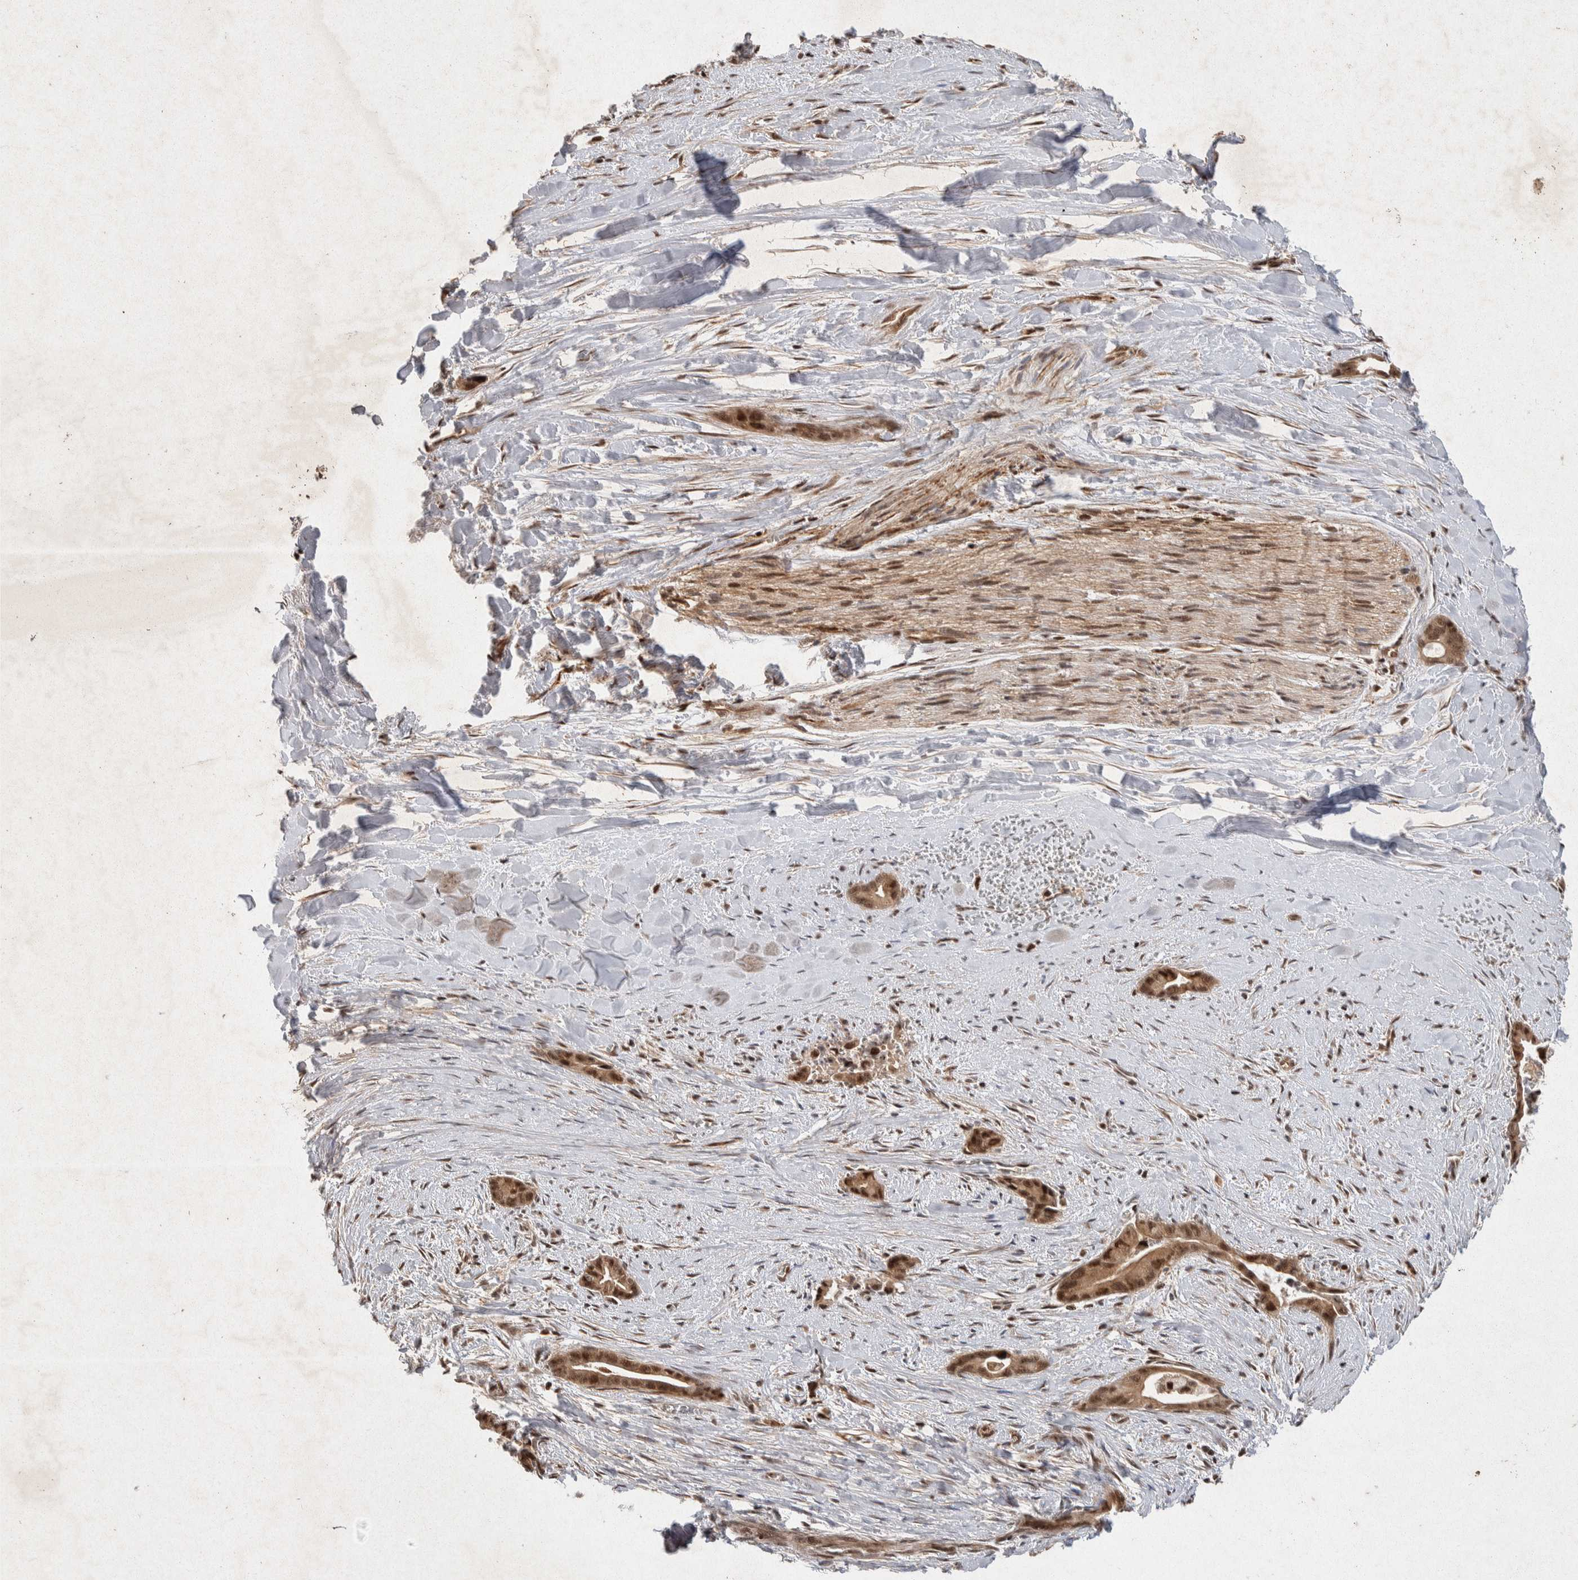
{"staining": {"intensity": "strong", "quantity": ">75%", "location": "cytoplasmic/membranous,nuclear"}, "tissue": "liver cancer", "cell_type": "Tumor cells", "image_type": "cancer", "snomed": [{"axis": "morphology", "description": "Cholangiocarcinoma"}, {"axis": "topography", "description": "Liver"}], "caption": "Immunohistochemistry (IHC) (DAB (3,3'-diaminobenzidine)) staining of liver cancer displays strong cytoplasmic/membranous and nuclear protein positivity in about >75% of tumor cells.", "gene": "TOR1B", "patient": {"sex": "female", "age": 55}}